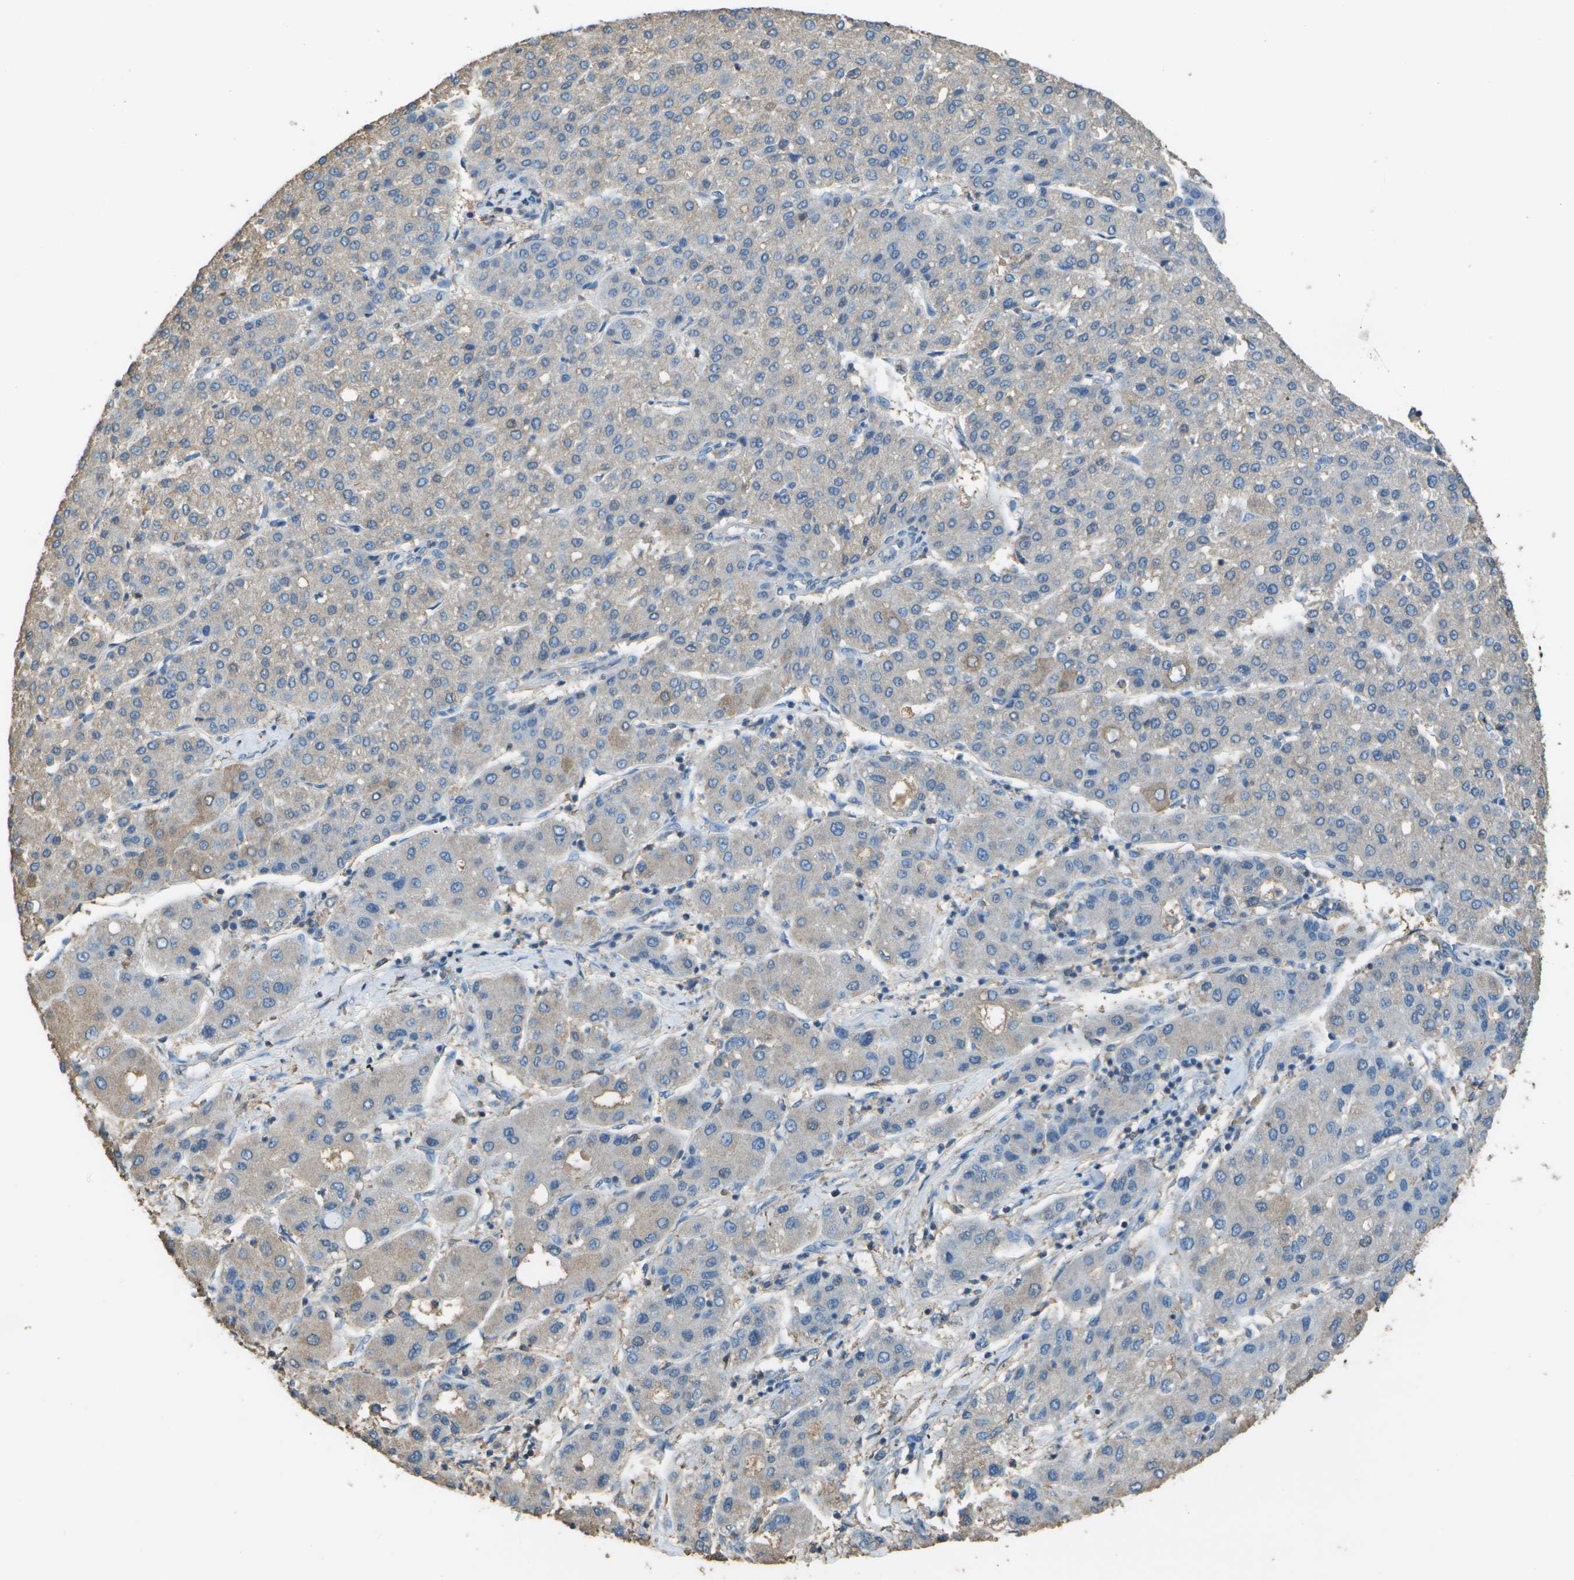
{"staining": {"intensity": "weak", "quantity": "25%-75%", "location": "cytoplasmic/membranous"}, "tissue": "liver cancer", "cell_type": "Tumor cells", "image_type": "cancer", "snomed": [{"axis": "morphology", "description": "Carcinoma, Hepatocellular, NOS"}, {"axis": "topography", "description": "Liver"}], "caption": "Hepatocellular carcinoma (liver) stained for a protein (brown) shows weak cytoplasmic/membranous positive staining in about 25%-75% of tumor cells.", "gene": "CYP4F11", "patient": {"sex": "male", "age": 65}}